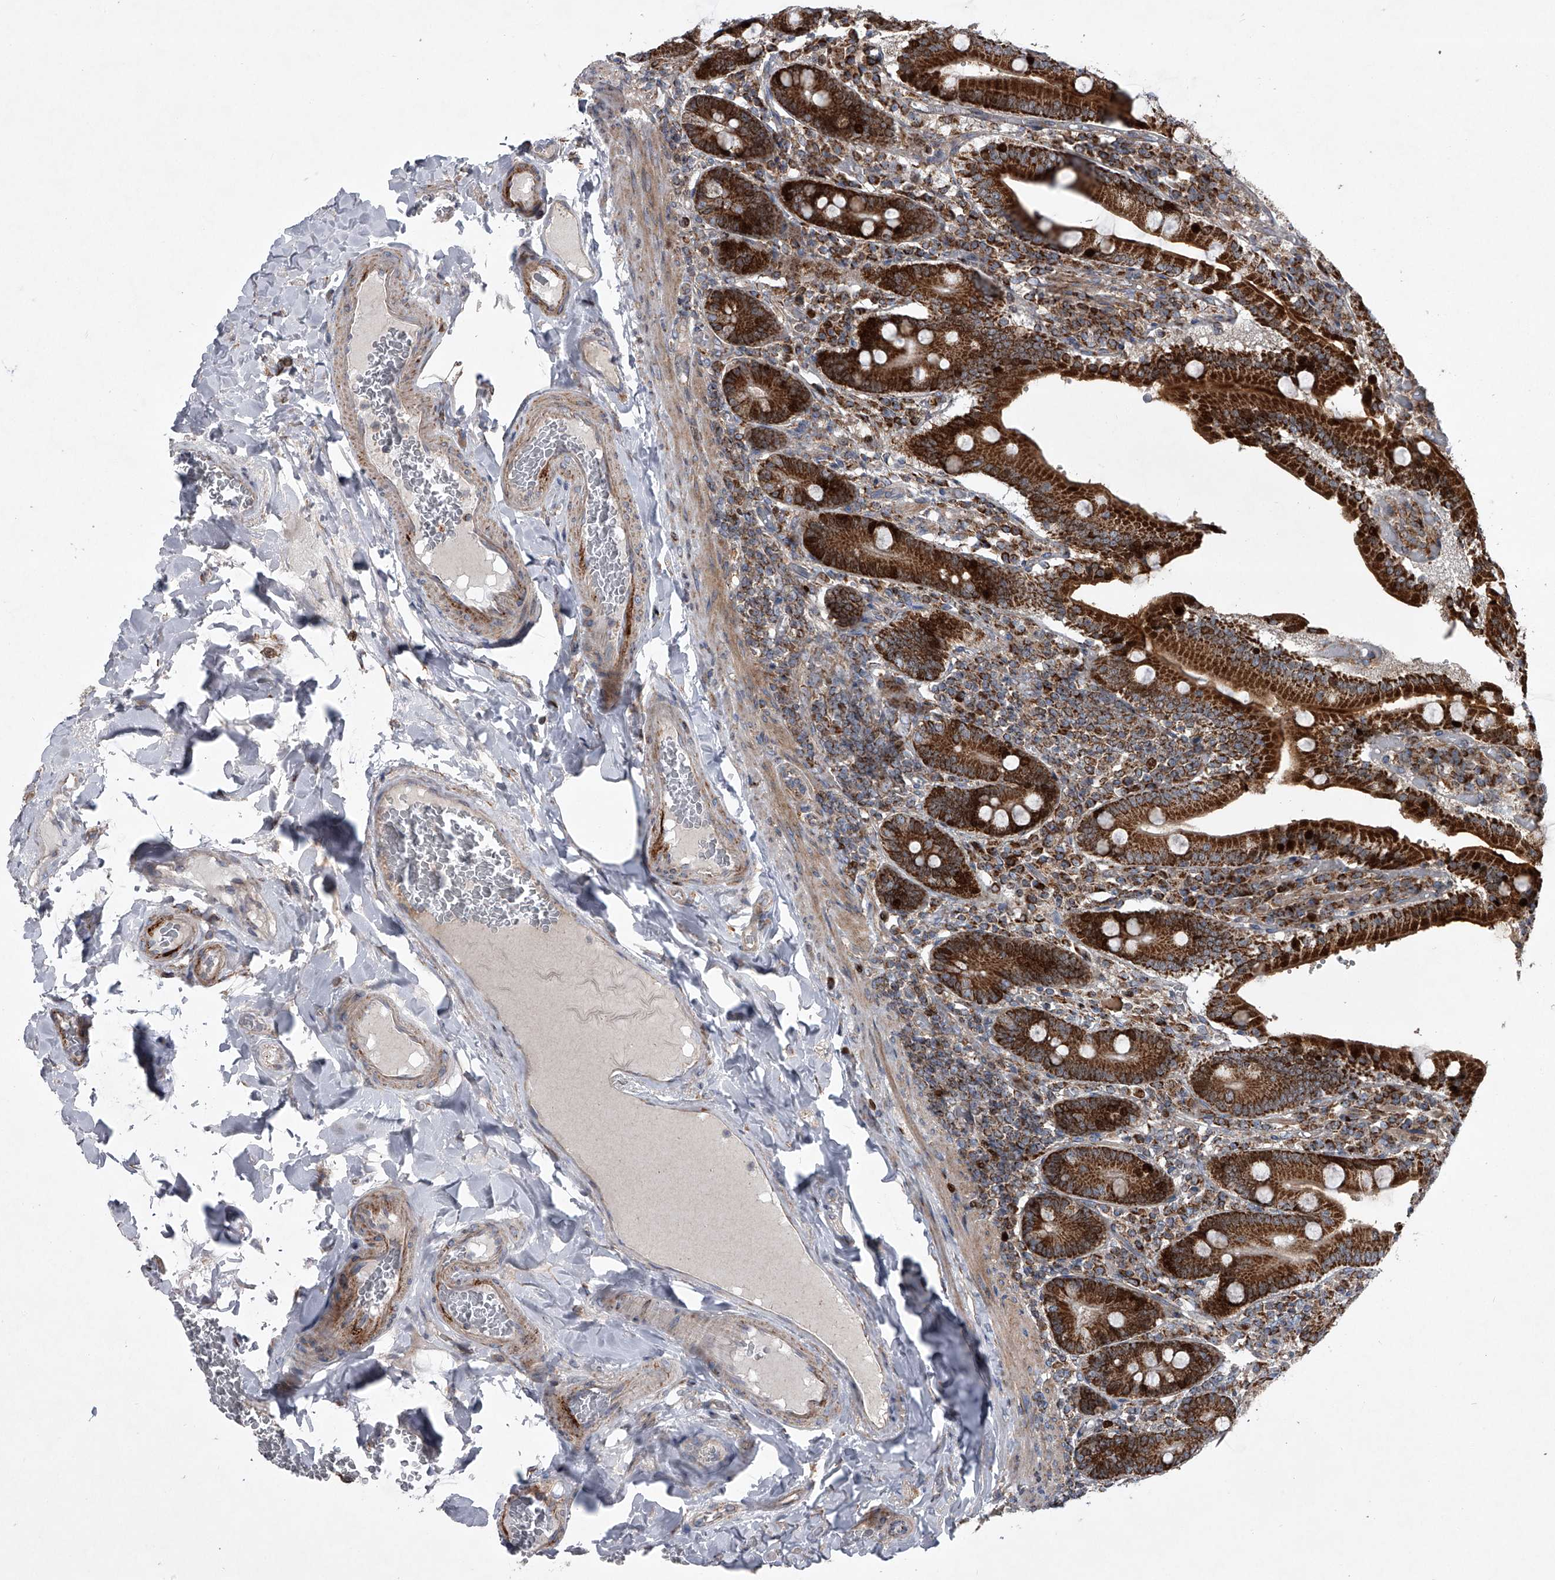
{"staining": {"intensity": "strong", "quantity": ">75%", "location": "cytoplasmic/membranous,nuclear"}, "tissue": "duodenum", "cell_type": "Glandular cells", "image_type": "normal", "snomed": [{"axis": "morphology", "description": "Normal tissue, NOS"}, {"axis": "topography", "description": "Duodenum"}], "caption": "Glandular cells reveal high levels of strong cytoplasmic/membranous,nuclear positivity in approximately >75% of cells in normal human duodenum.", "gene": "STRADA", "patient": {"sex": "female", "age": 62}}